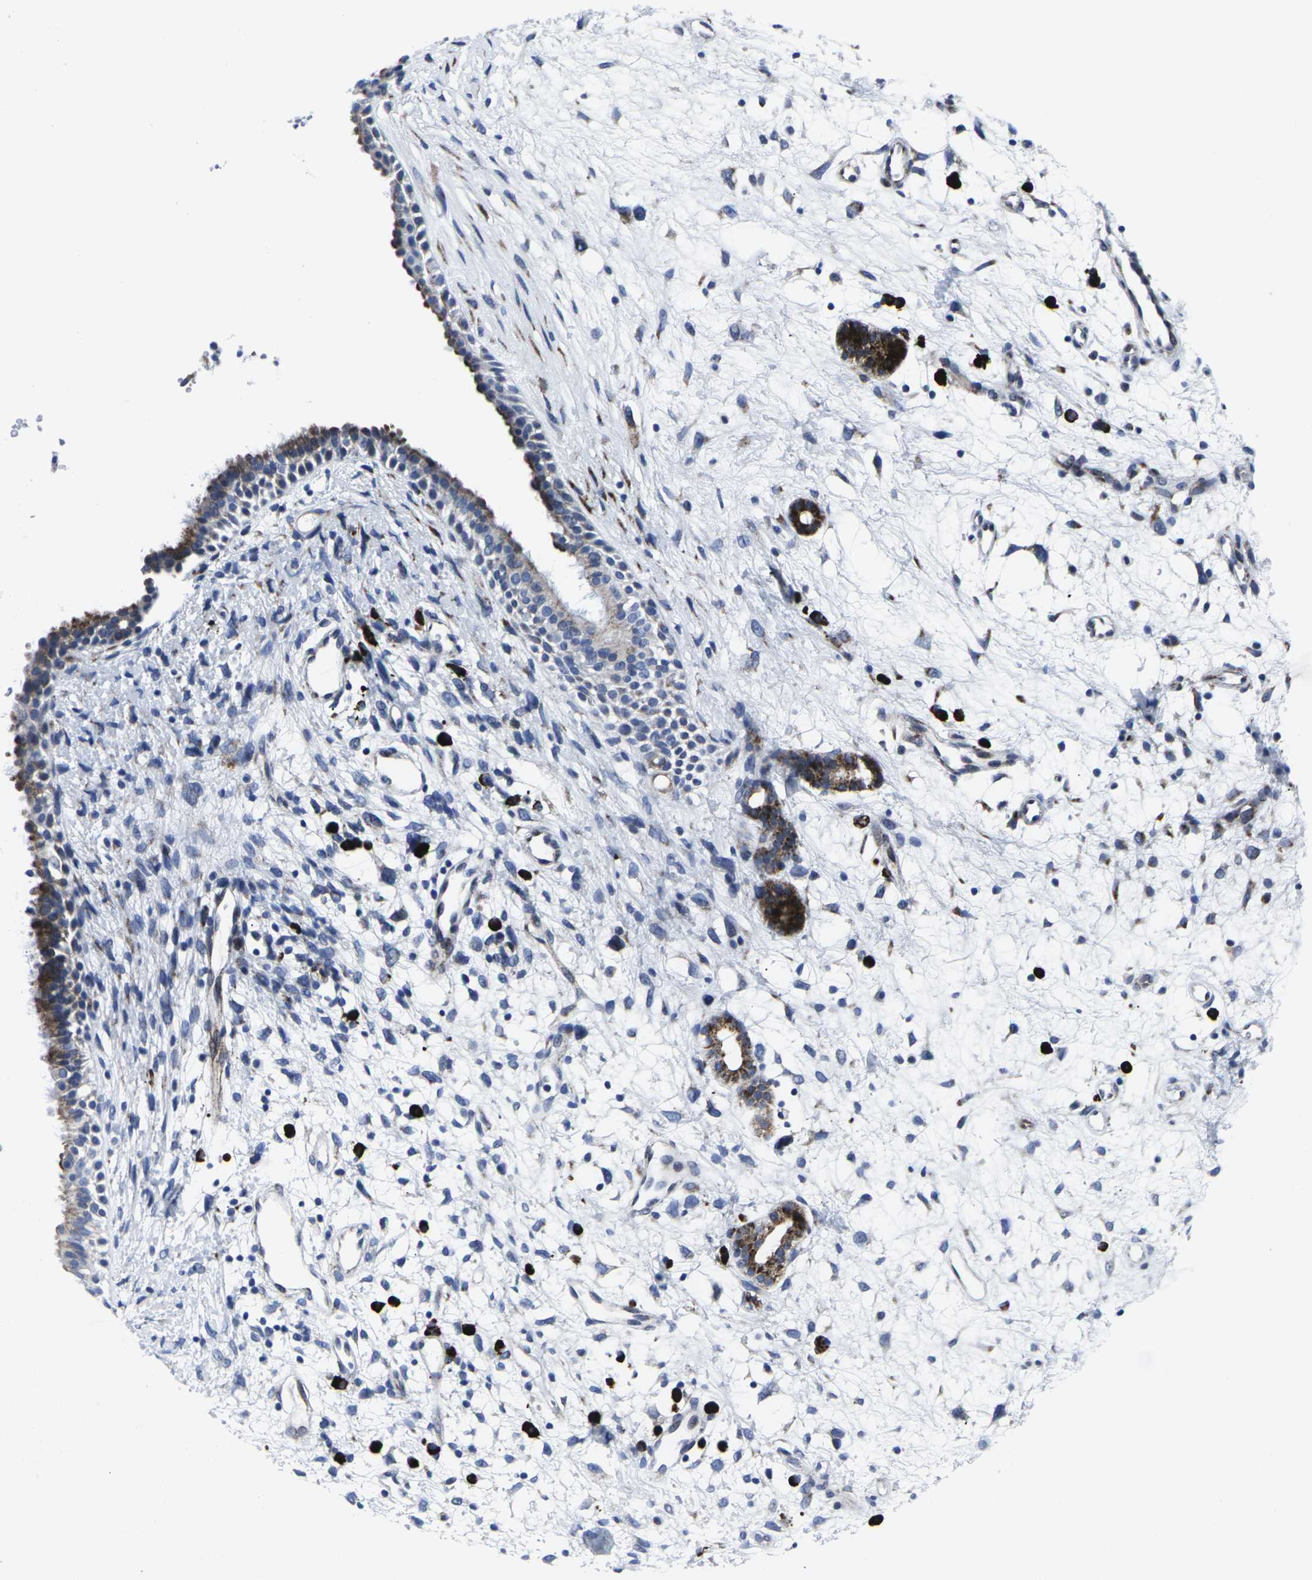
{"staining": {"intensity": "moderate", "quantity": "25%-75%", "location": "cytoplasmic/membranous"}, "tissue": "nasopharynx", "cell_type": "Respiratory epithelial cells", "image_type": "normal", "snomed": [{"axis": "morphology", "description": "Normal tissue, NOS"}, {"axis": "topography", "description": "Nasopharynx"}], "caption": "Immunohistochemical staining of benign human nasopharynx displays 25%-75% levels of moderate cytoplasmic/membranous protein expression in about 25%-75% of respiratory epithelial cells. Ihc stains the protein of interest in brown and the nuclei are stained blue.", "gene": "RPN1", "patient": {"sex": "male", "age": 22}}